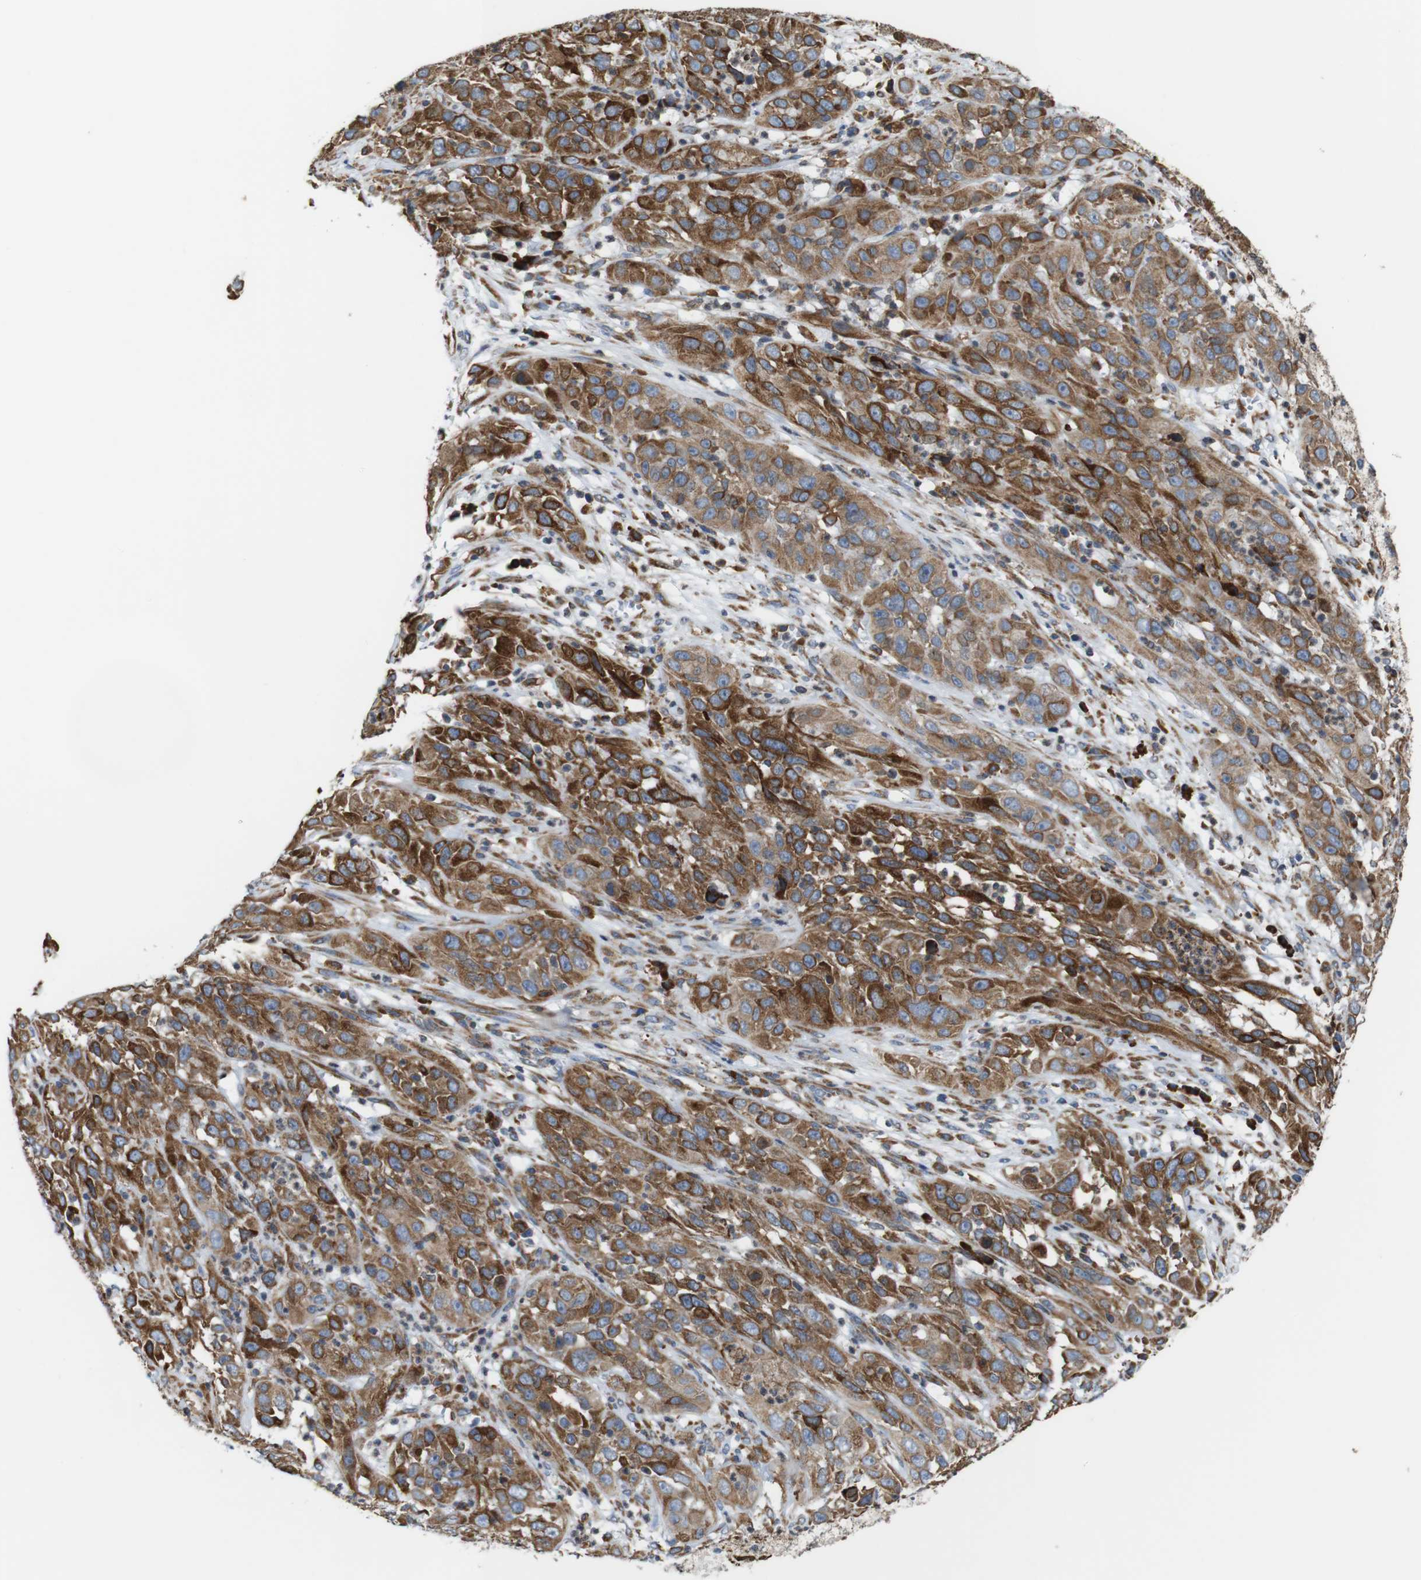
{"staining": {"intensity": "moderate", "quantity": ">75%", "location": "cytoplasmic/membranous"}, "tissue": "cervical cancer", "cell_type": "Tumor cells", "image_type": "cancer", "snomed": [{"axis": "morphology", "description": "Squamous cell carcinoma, NOS"}, {"axis": "topography", "description": "Cervix"}], "caption": "Protein staining reveals moderate cytoplasmic/membranous positivity in approximately >75% of tumor cells in cervical cancer.", "gene": "UGGT1", "patient": {"sex": "female", "age": 32}}